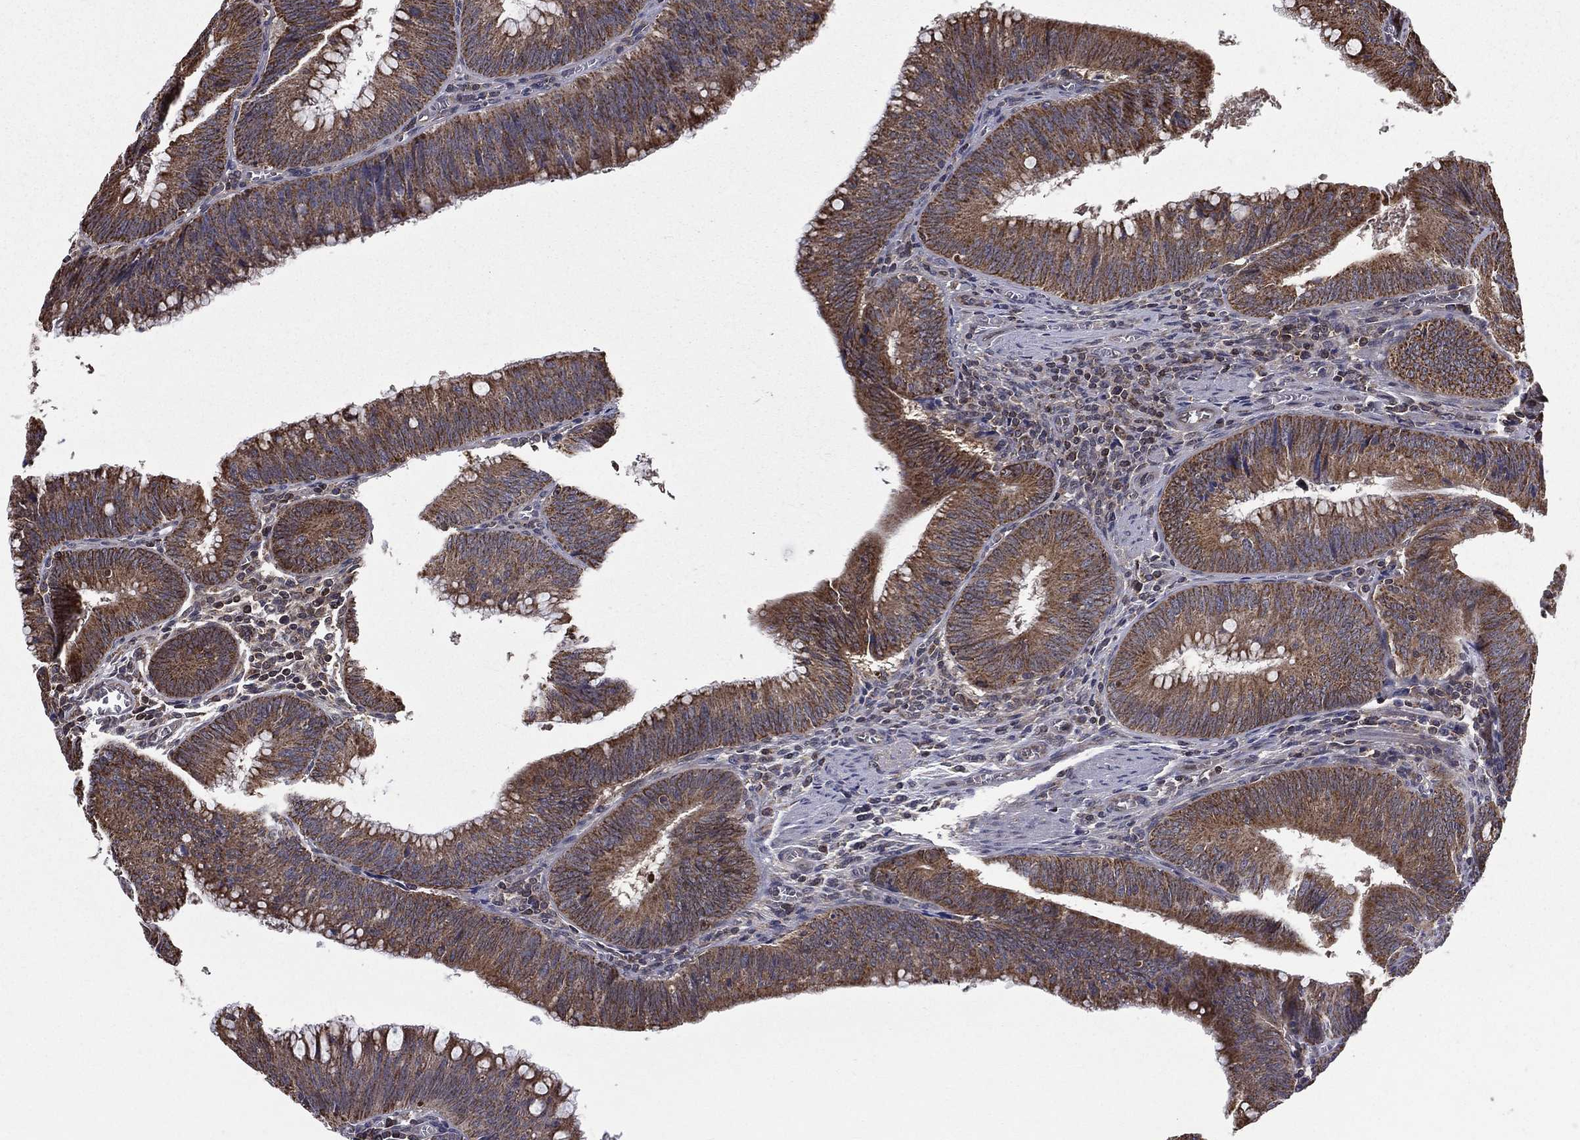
{"staining": {"intensity": "moderate", "quantity": ">75%", "location": "cytoplasmic/membranous"}, "tissue": "colorectal cancer", "cell_type": "Tumor cells", "image_type": "cancer", "snomed": [{"axis": "morphology", "description": "Adenocarcinoma, NOS"}, {"axis": "topography", "description": "Rectum"}], "caption": "About >75% of tumor cells in human adenocarcinoma (colorectal) exhibit moderate cytoplasmic/membranous protein expression as visualized by brown immunohistochemical staining.", "gene": "RIGI", "patient": {"sex": "female", "age": 72}}